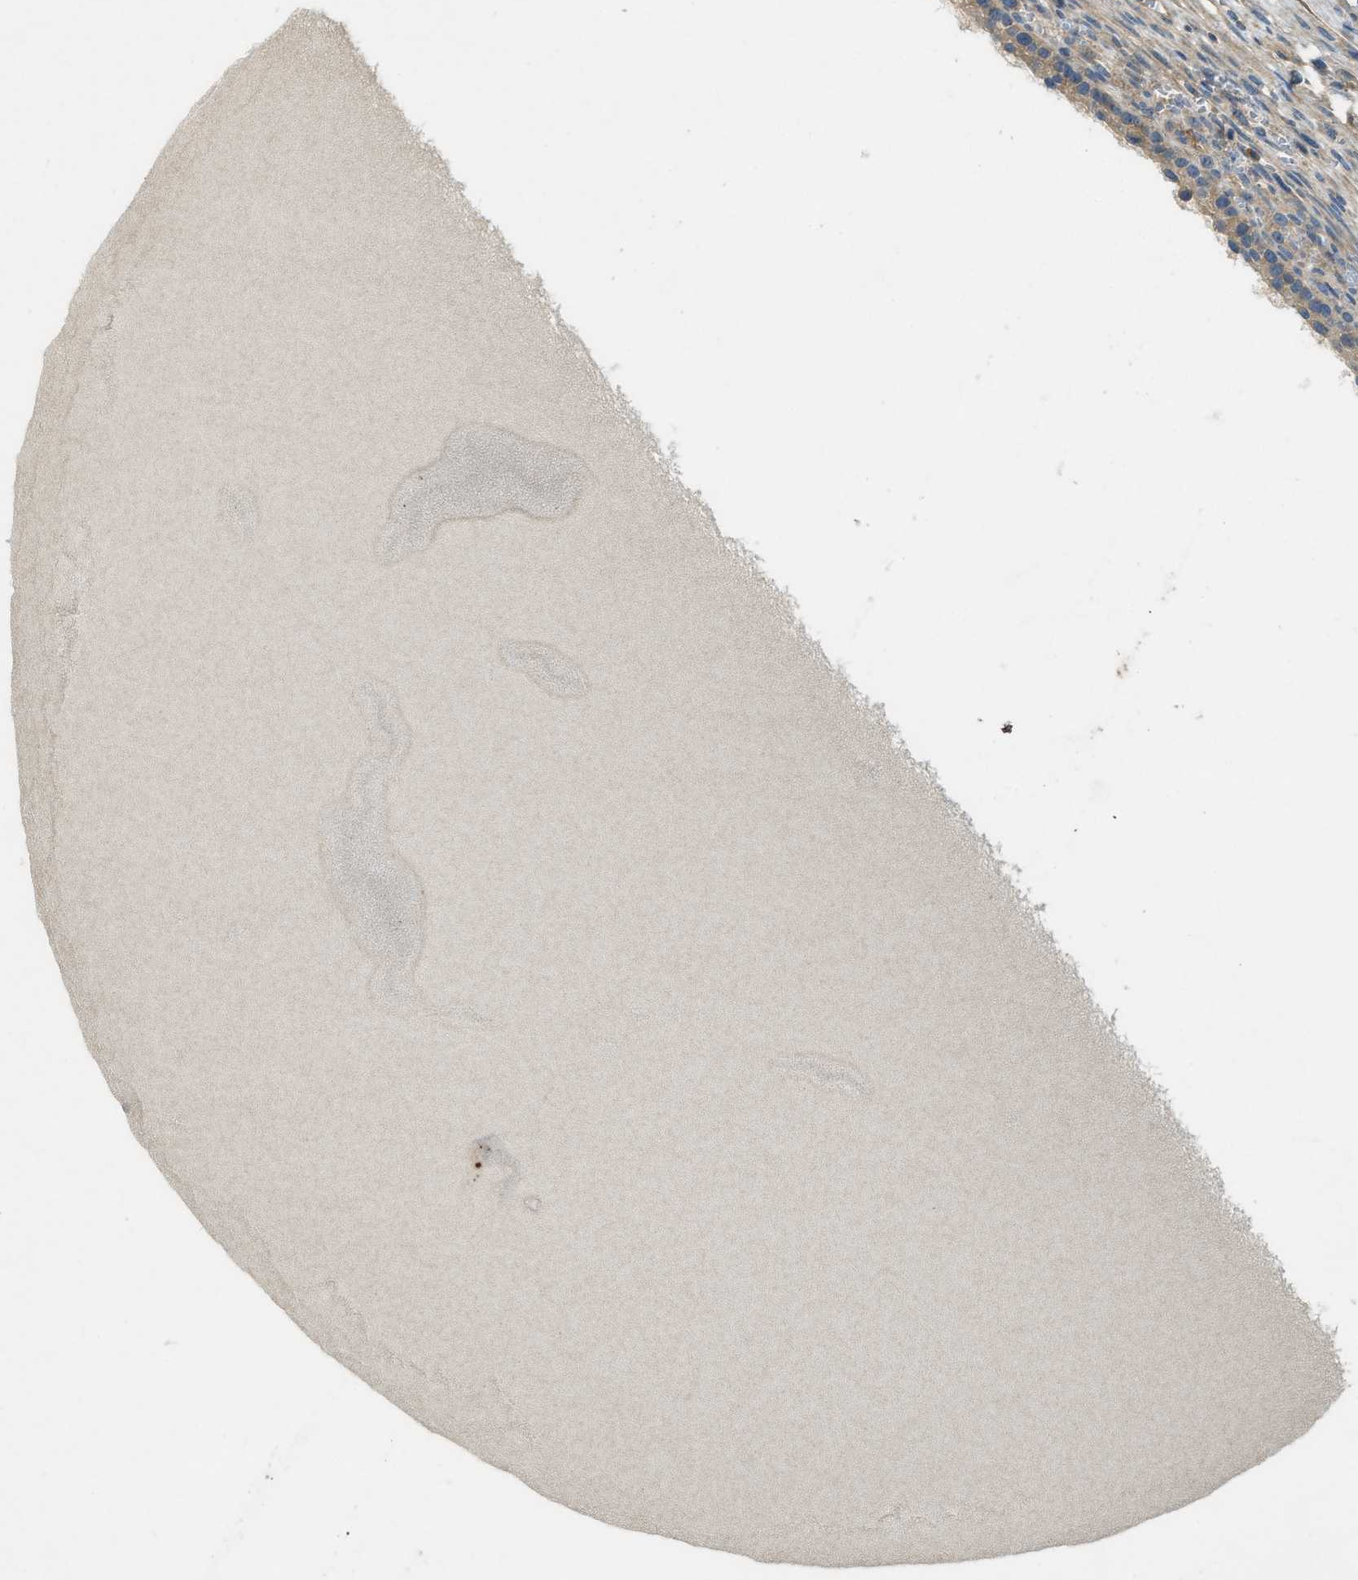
{"staining": {"intensity": "weak", "quantity": "<25%", "location": "cytoplasmic/membranous"}, "tissue": "ovary", "cell_type": "Ovarian stroma cells", "image_type": "normal", "snomed": [{"axis": "morphology", "description": "Normal tissue, NOS"}, {"axis": "topography", "description": "Ovary"}], "caption": "Benign ovary was stained to show a protein in brown. There is no significant staining in ovarian stroma cells.", "gene": "RIPK2", "patient": {"sex": "female", "age": 33}}